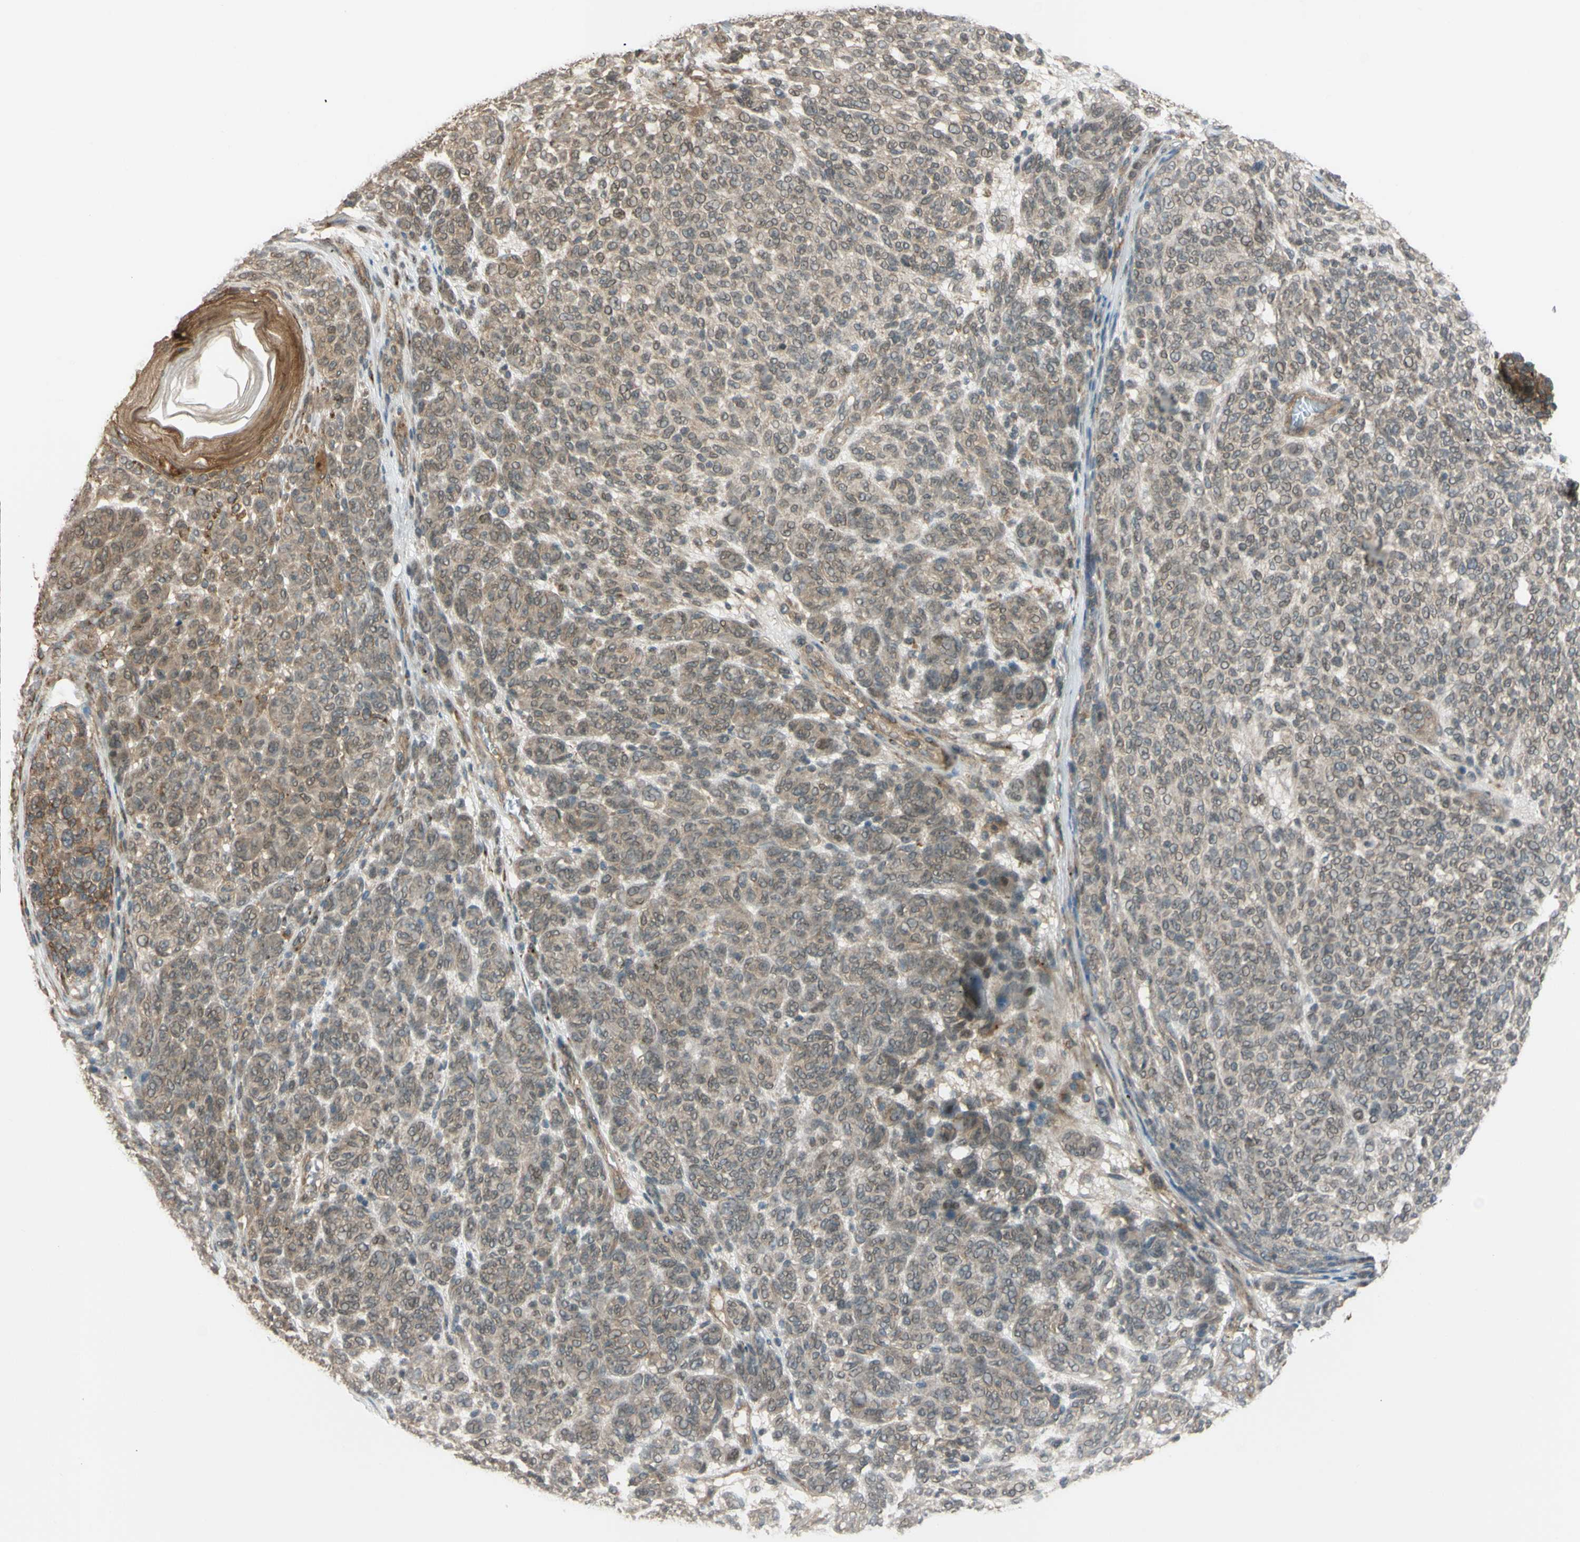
{"staining": {"intensity": "weak", "quantity": "25%-75%", "location": "cytoplasmic/membranous"}, "tissue": "melanoma", "cell_type": "Tumor cells", "image_type": "cancer", "snomed": [{"axis": "morphology", "description": "Malignant melanoma, NOS"}, {"axis": "topography", "description": "Skin"}], "caption": "Malignant melanoma stained with a brown dye exhibits weak cytoplasmic/membranous positive staining in about 25%-75% of tumor cells.", "gene": "FLII", "patient": {"sex": "male", "age": 59}}